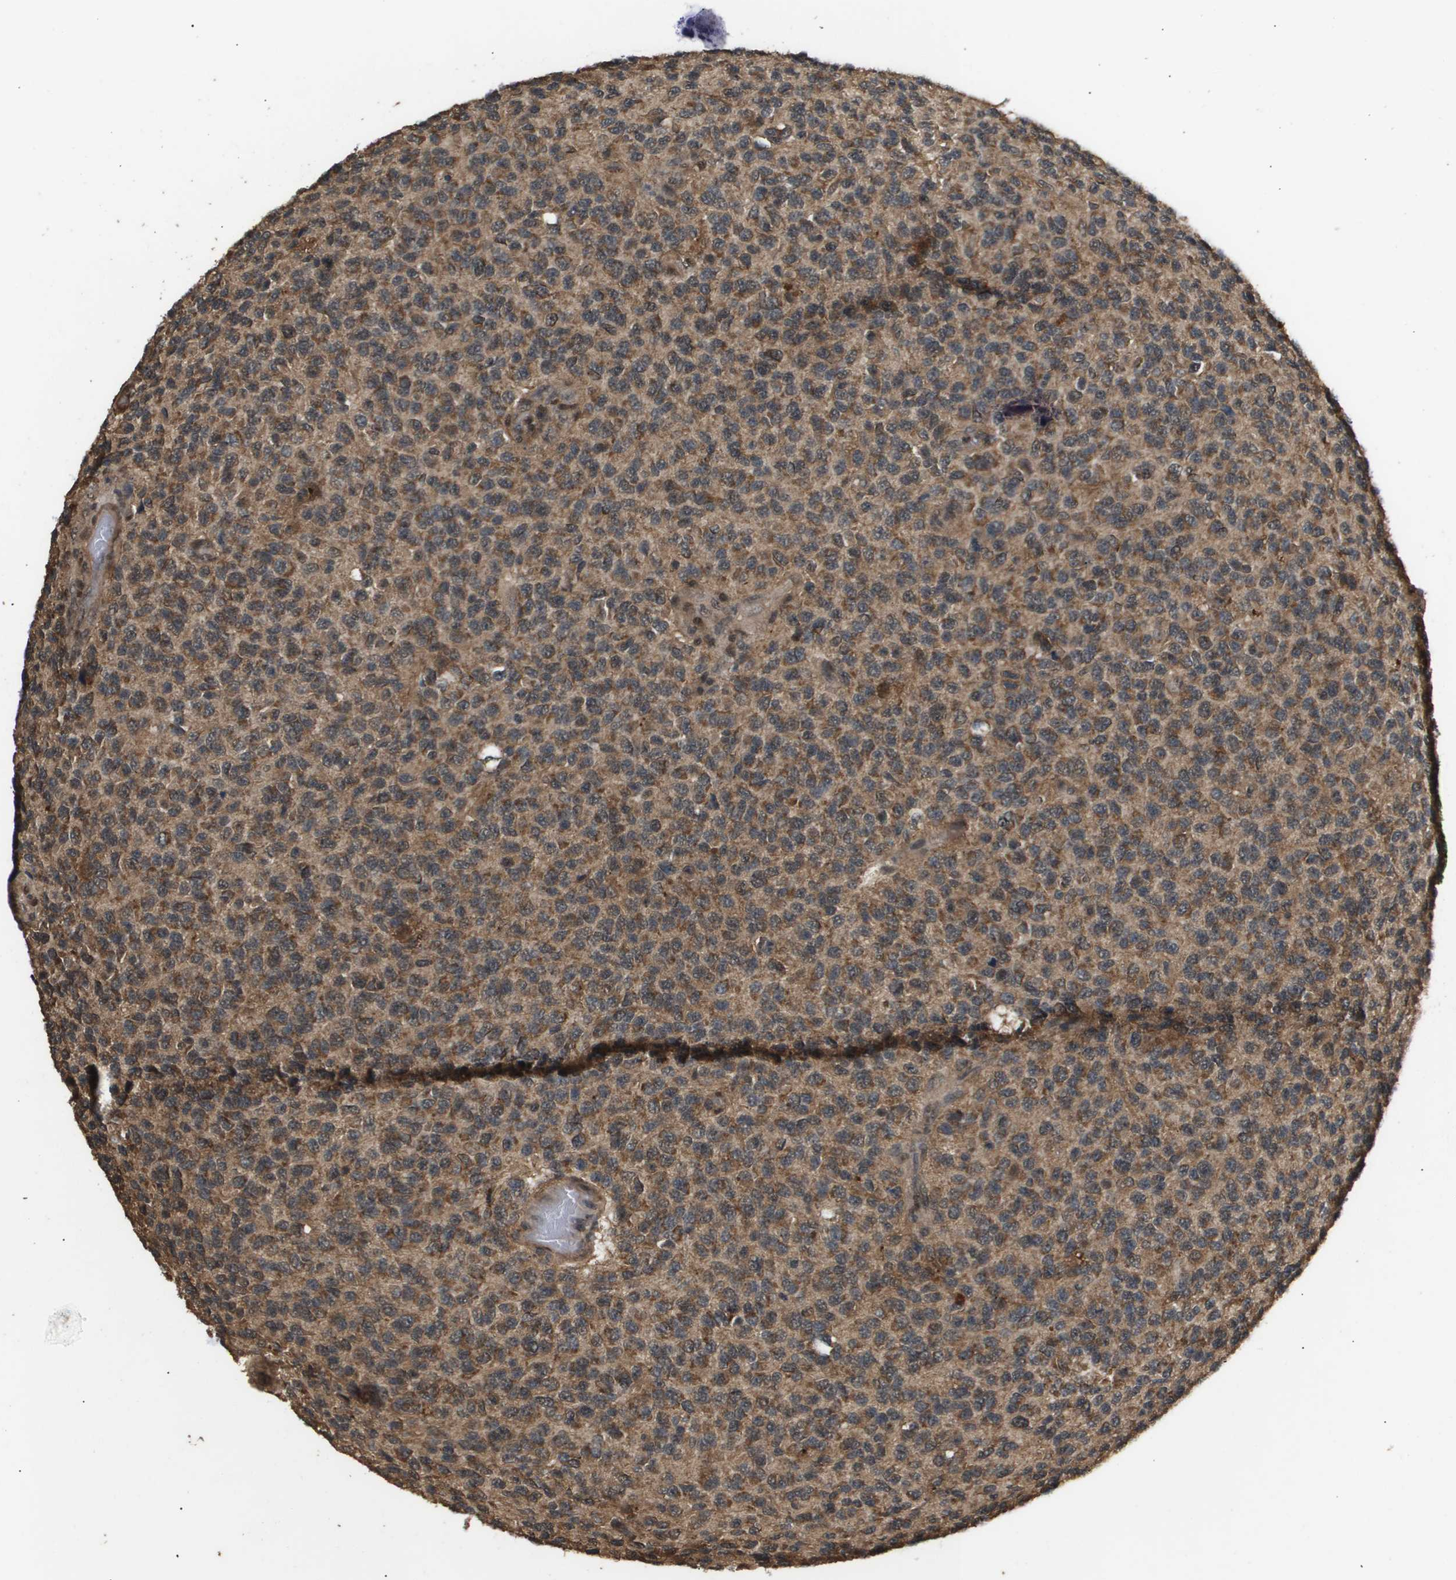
{"staining": {"intensity": "moderate", "quantity": ">75%", "location": "cytoplasmic/membranous"}, "tissue": "glioma", "cell_type": "Tumor cells", "image_type": "cancer", "snomed": [{"axis": "morphology", "description": "Glioma, malignant, High grade"}, {"axis": "topography", "description": "pancreas cauda"}], "caption": "Immunohistochemical staining of malignant glioma (high-grade) demonstrates medium levels of moderate cytoplasmic/membranous staining in about >75% of tumor cells.", "gene": "ING1", "patient": {"sex": "male", "age": 60}}